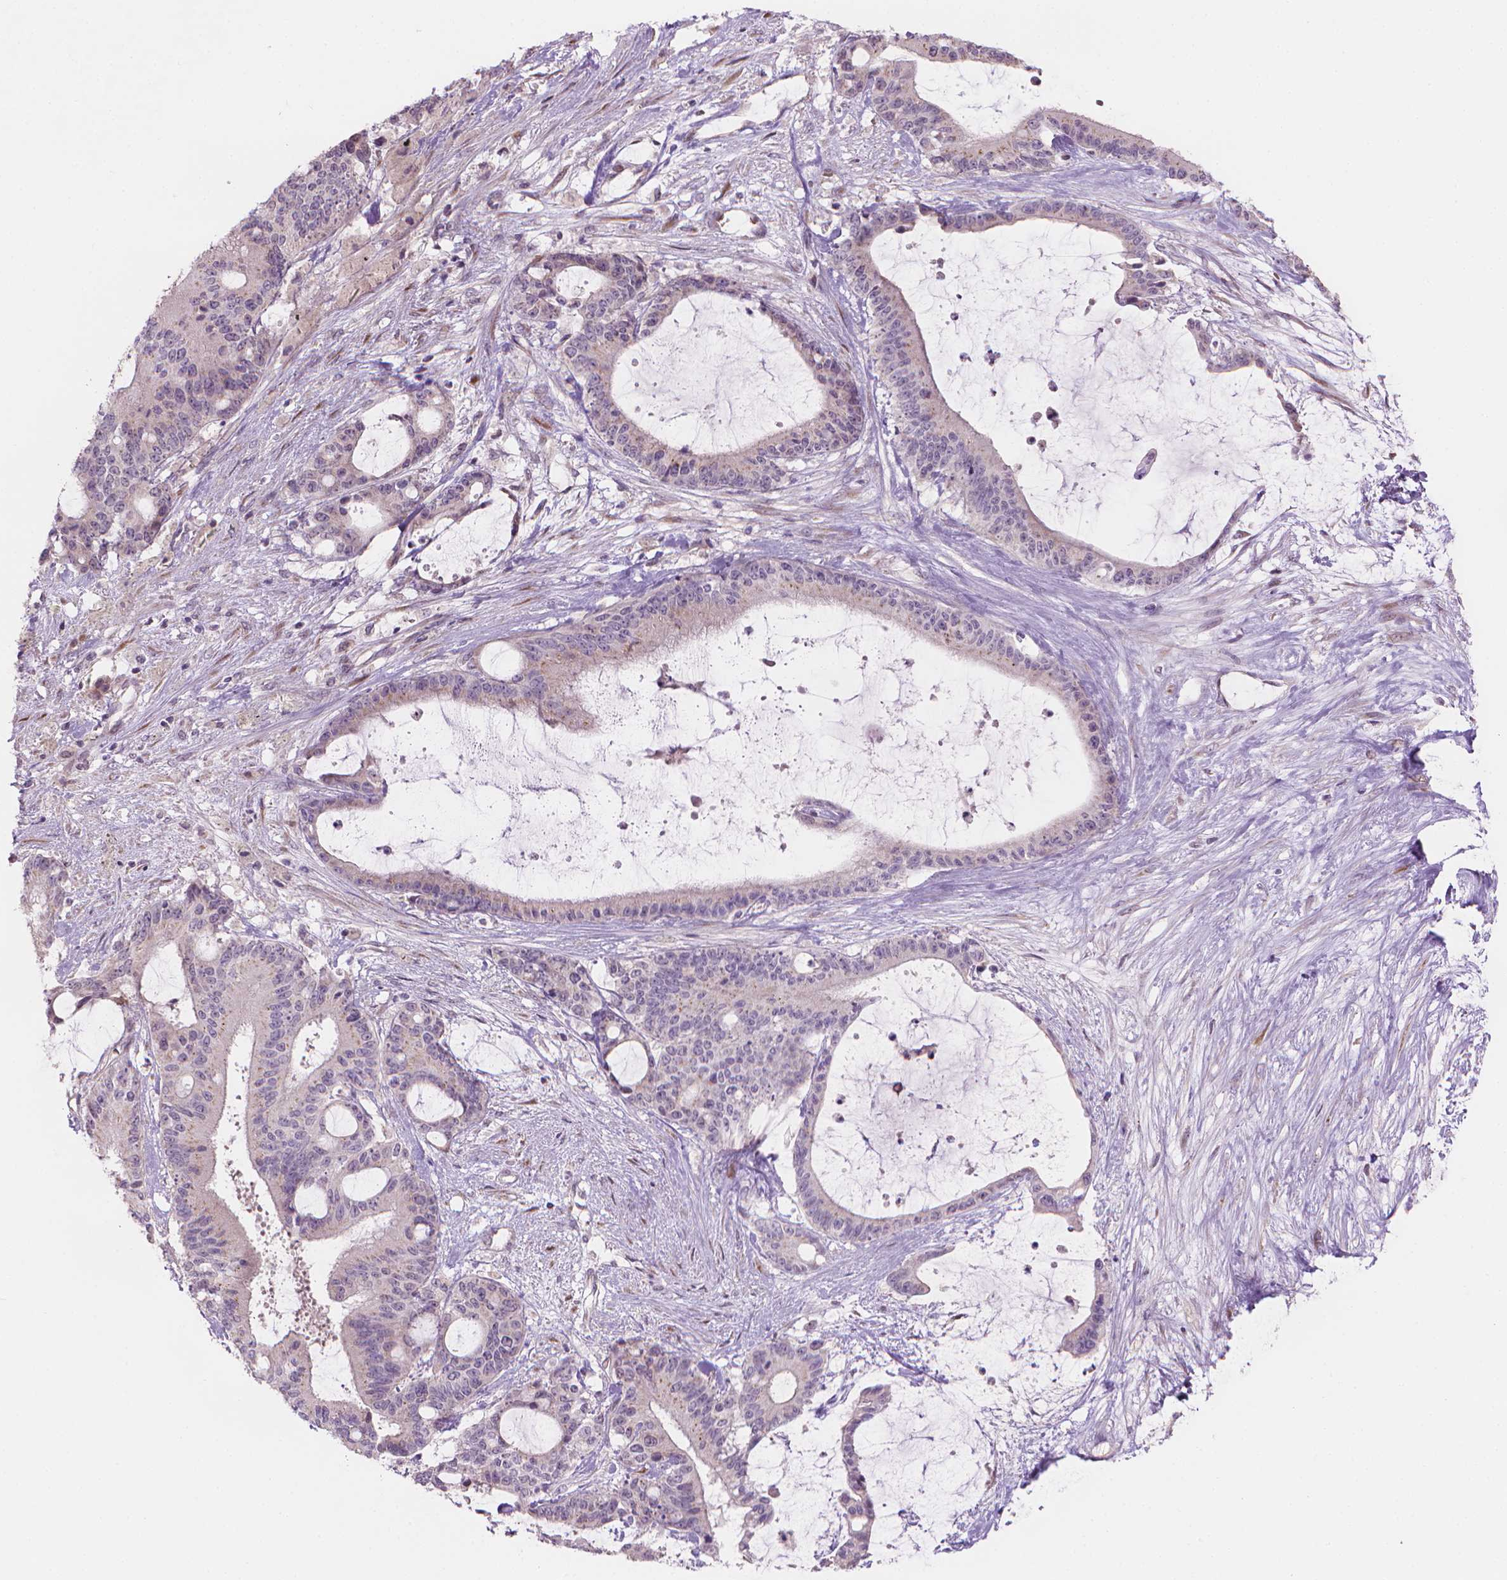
{"staining": {"intensity": "negative", "quantity": "none", "location": "none"}, "tissue": "liver cancer", "cell_type": "Tumor cells", "image_type": "cancer", "snomed": [{"axis": "morphology", "description": "Normal tissue, NOS"}, {"axis": "morphology", "description": "Cholangiocarcinoma"}, {"axis": "topography", "description": "Liver"}, {"axis": "topography", "description": "Peripheral nerve tissue"}], "caption": "Tumor cells are negative for brown protein staining in liver cancer.", "gene": "IFFO1", "patient": {"sex": "female", "age": 73}}